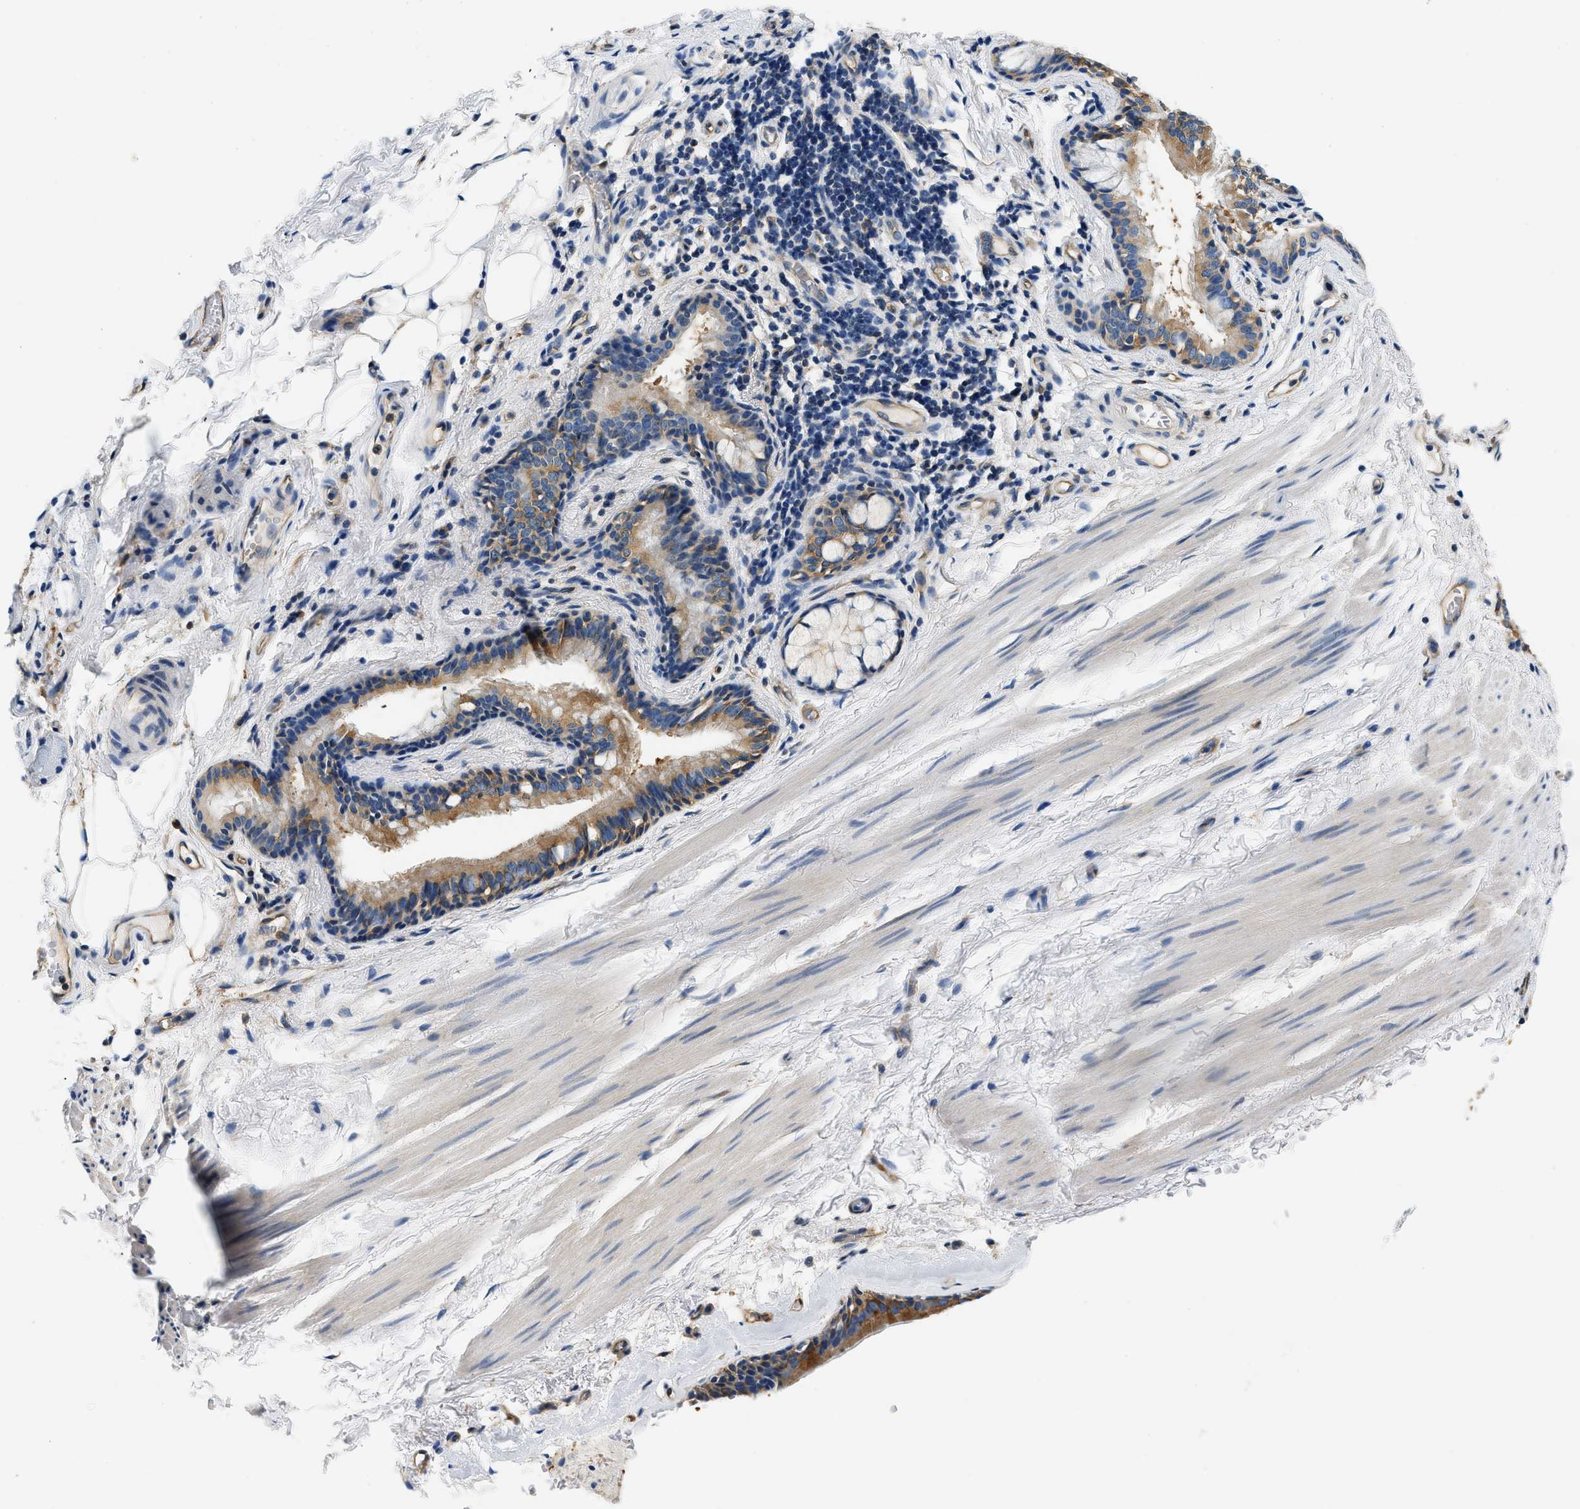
{"staining": {"intensity": "moderate", "quantity": ">75%", "location": "cytoplasmic/membranous"}, "tissue": "bronchus", "cell_type": "Respiratory epithelial cells", "image_type": "normal", "snomed": [{"axis": "morphology", "description": "Normal tissue, NOS"}, {"axis": "topography", "description": "Cartilage tissue"}], "caption": "IHC staining of unremarkable bronchus, which exhibits medium levels of moderate cytoplasmic/membranous staining in approximately >75% of respiratory epithelial cells indicating moderate cytoplasmic/membranous protein staining. The staining was performed using DAB (3,3'-diaminobenzidine) (brown) for protein detection and nuclei were counterstained in hematoxylin (blue).", "gene": "PPP2R1B", "patient": {"sex": "female", "age": 63}}